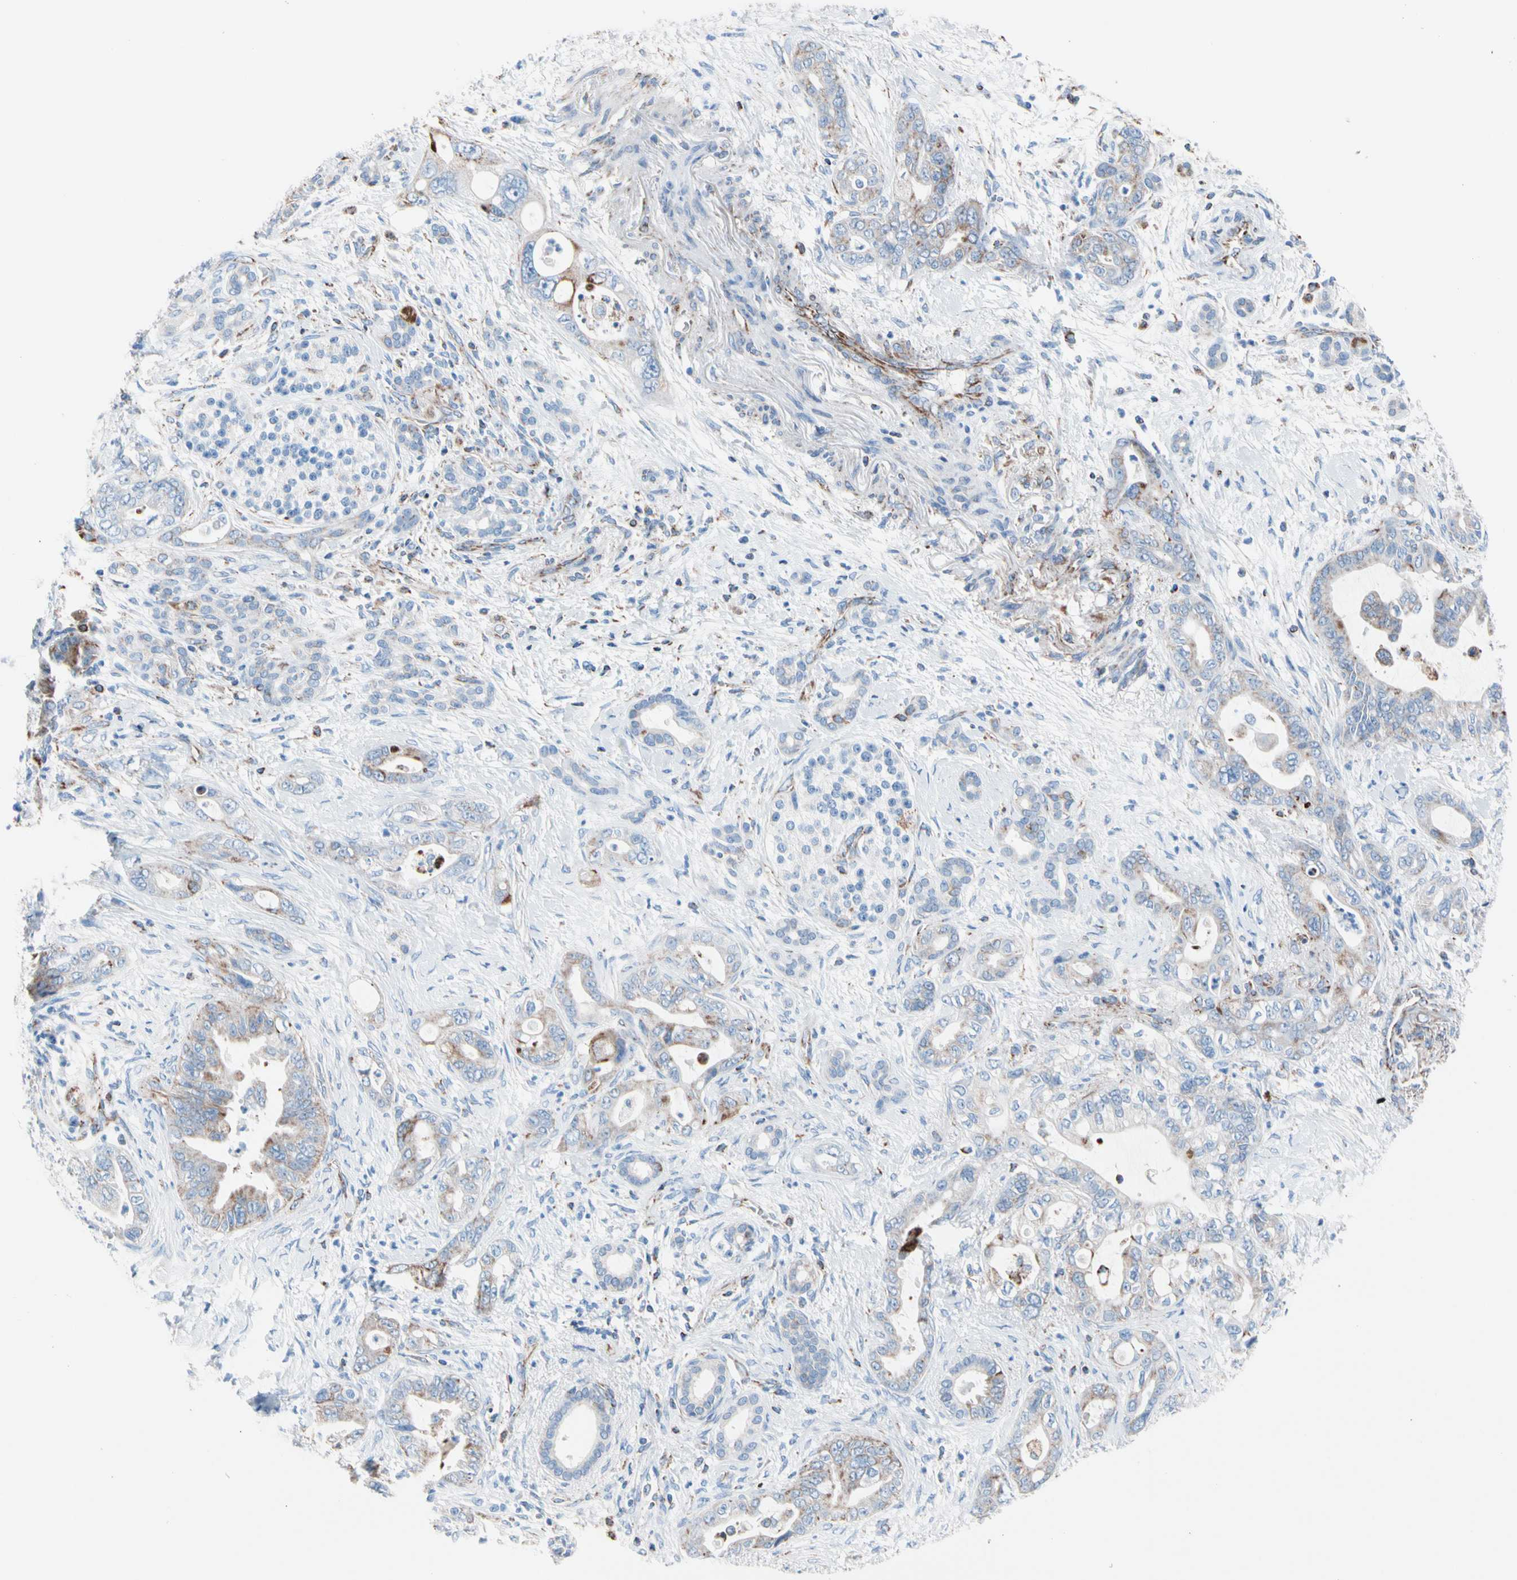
{"staining": {"intensity": "weak", "quantity": "<25%", "location": "cytoplasmic/membranous"}, "tissue": "pancreatic cancer", "cell_type": "Tumor cells", "image_type": "cancer", "snomed": [{"axis": "morphology", "description": "Adenocarcinoma, NOS"}, {"axis": "topography", "description": "Pancreas"}], "caption": "This is a histopathology image of IHC staining of adenocarcinoma (pancreatic), which shows no expression in tumor cells. (Immunohistochemistry, brightfield microscopy, high magnification).", "gene": "HK1", "patient": {"sex": "male", "age": 70}}